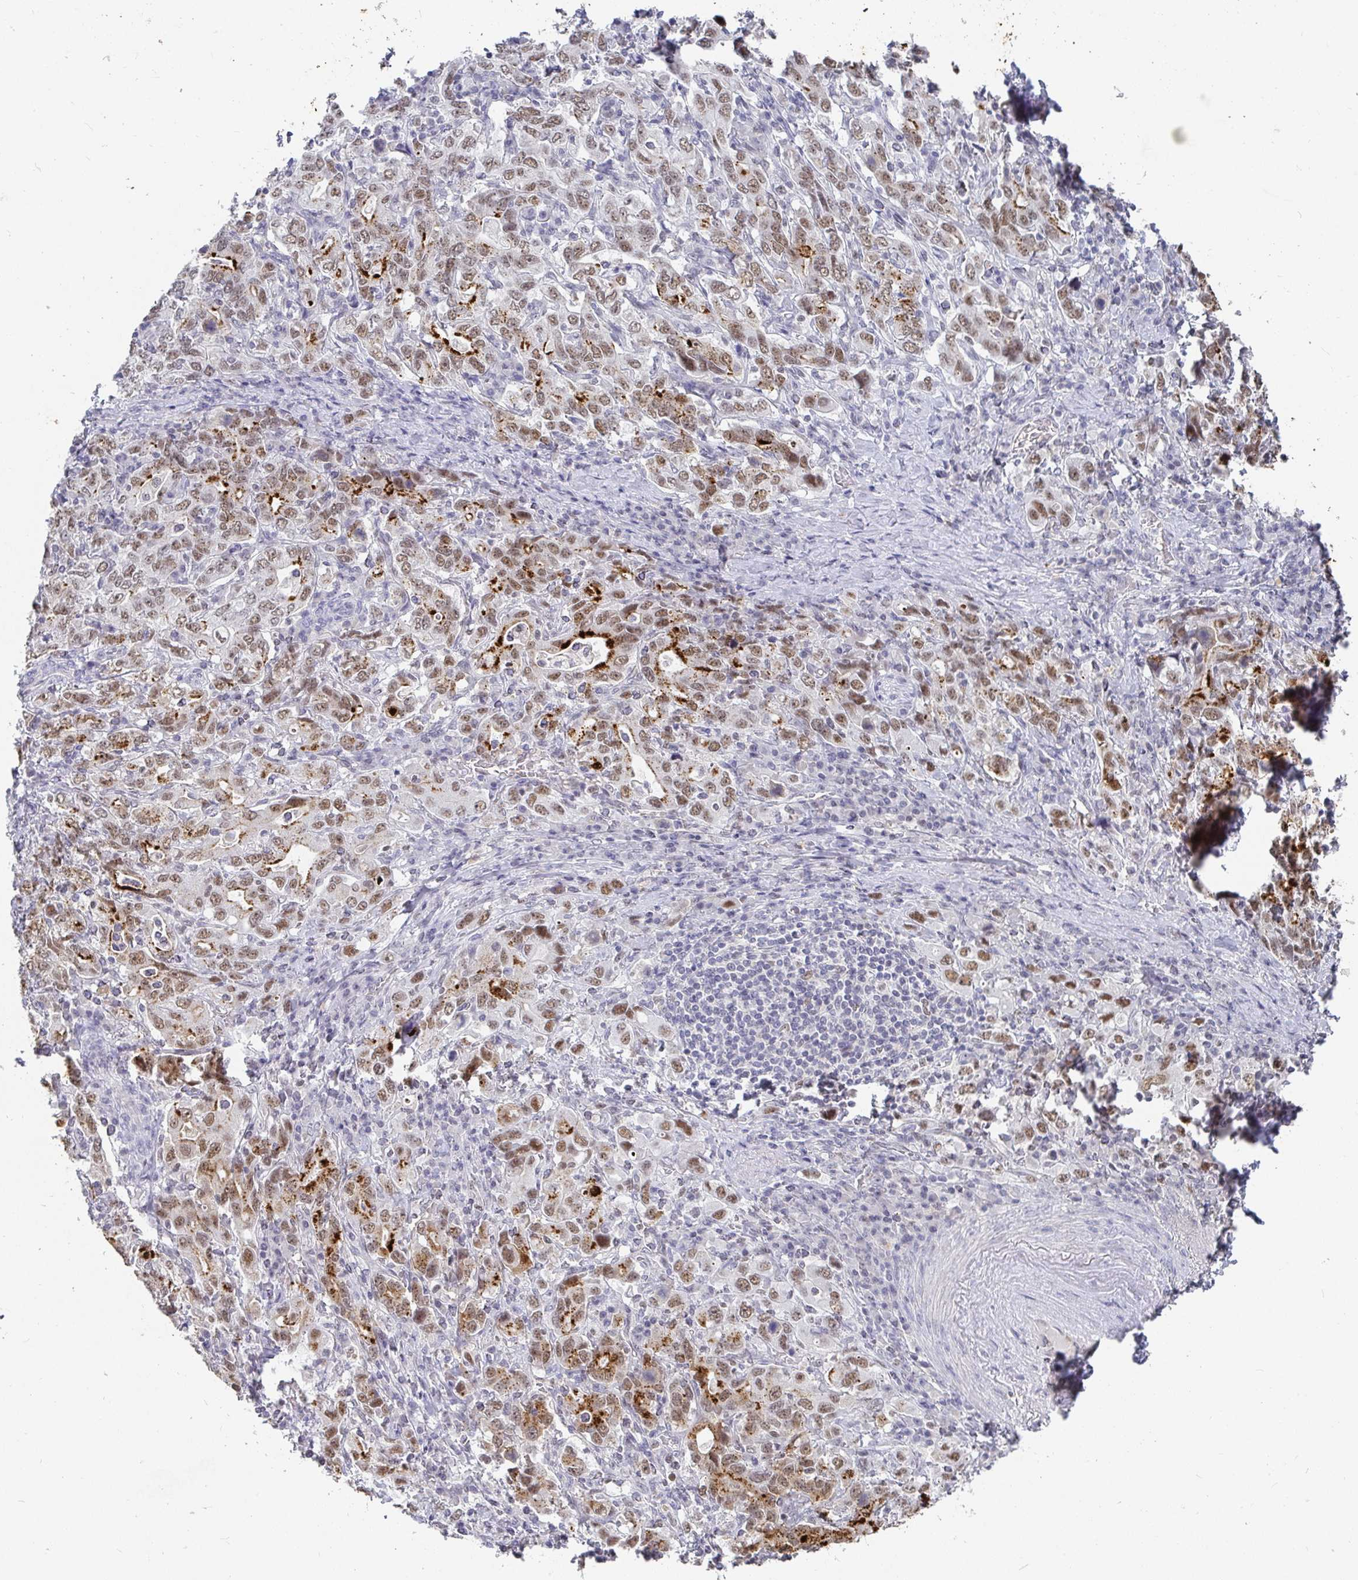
{"staining": {"intensity": "moderate", "quantity": ">75%", "location": "cytoplasmic/membranous,nuclear"}, "tissue": "stomach cancer", "cell_type": "Tumor cells", "image_type": "cancer", "snomed": [{"axis": "morphology", "description": "Adenocarcinoma, NOS"}, {"axis": "topography", "description": "Stomach, upper"}, {"axis": "topography", "description": "Stomach"}], "caption": "Immunohistochemistry (DAB) staining of human stomach cancer (adenocarcinoma) displays moderate cytoplasmic/membranous and nuclear protein expression in approximately >75% of tumor cells. Ihc stains the protein in brown and the nuclei are stained blue.", "gene": "RCOR1", "patient": {"sex": "male", "age": 62}}